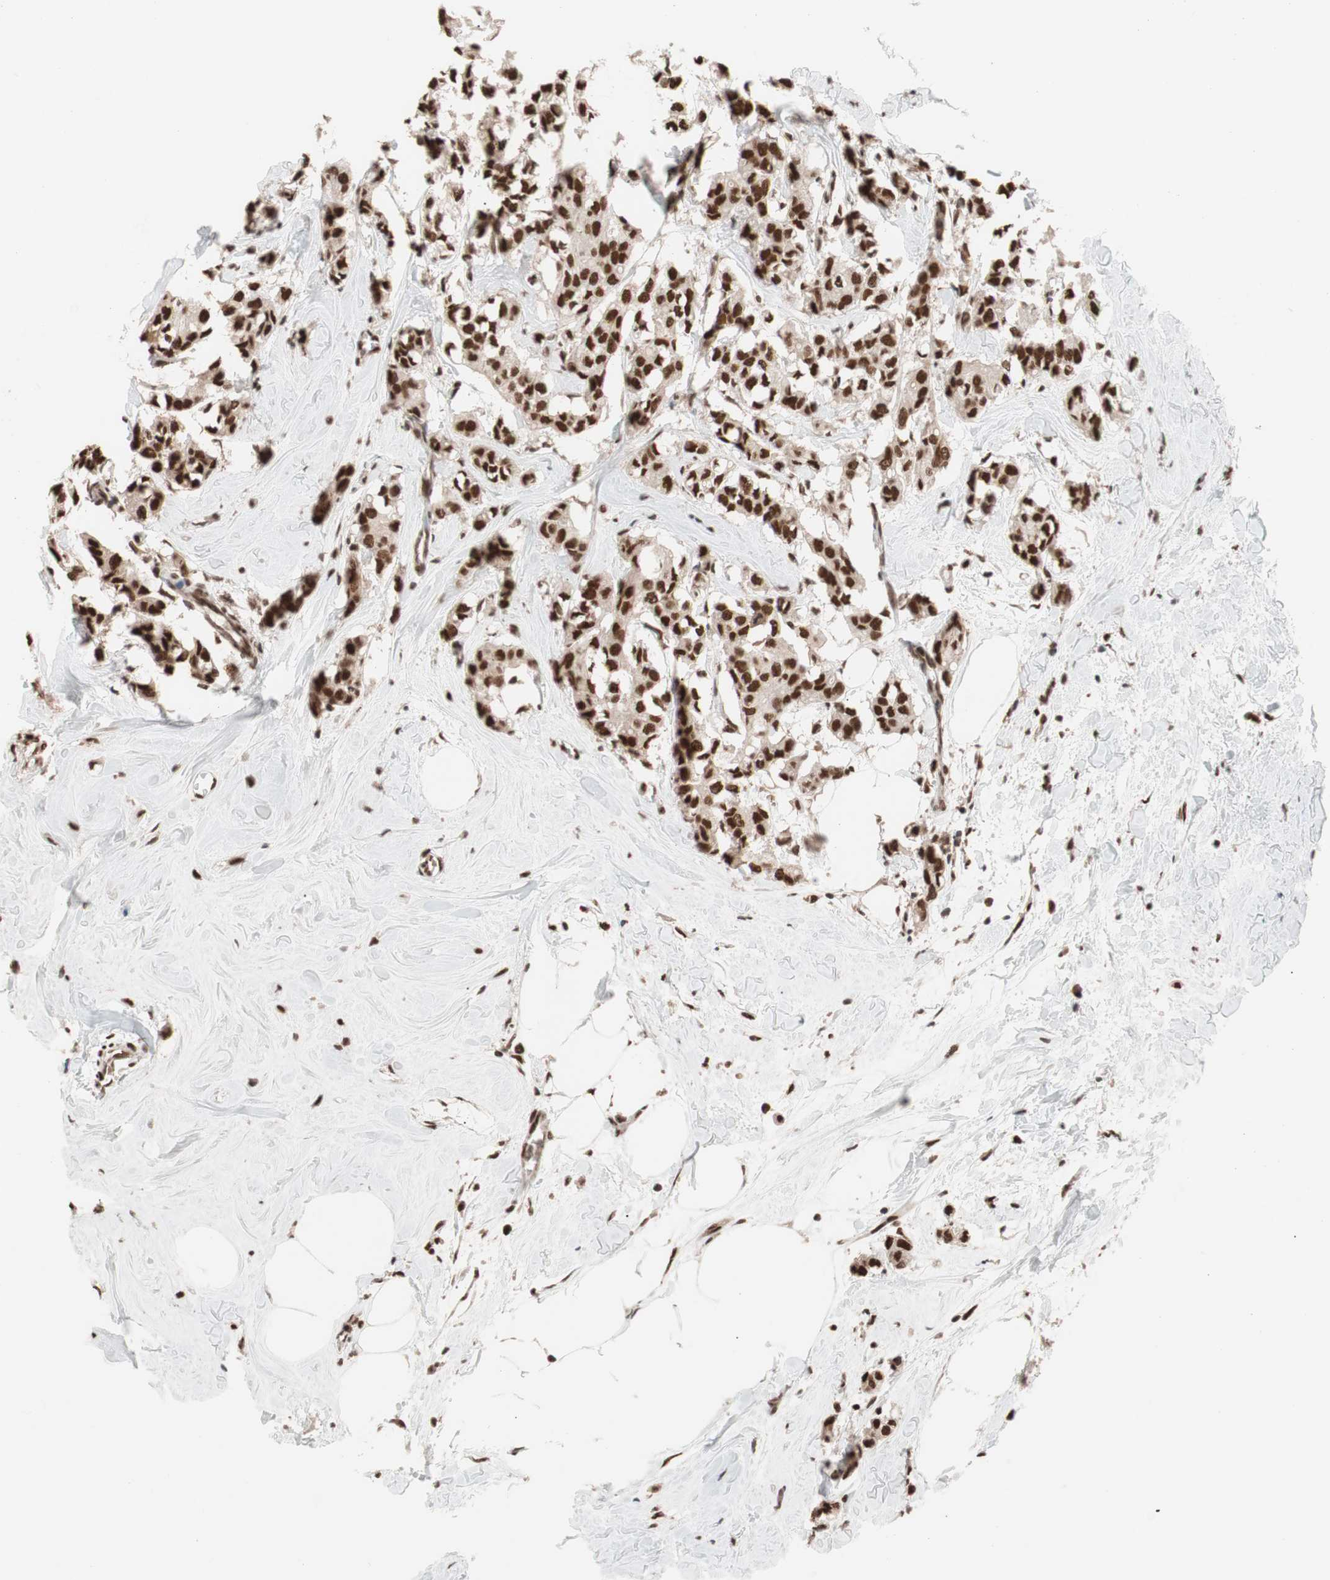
{"staining": {"intensity": "strong", "quantity": ">75%", "location": "nuclear"}, "tissue": "breast cancer", "cell_type": "Tumor cells", "image_type": "cancer", "snomed": [{"axis": "morphology", "description": "Duct carcinoma"}, {"axis": "topography", "description": "Breast"}], "caption": "Immunohistochemistry (IHC) staining of breast cancer (invasive ductal carcinoma), which reveals high levels of strong nuclear staining in about >75% of tumor cells indicating strong nuclear protein expression. The staining was performed using DAB (3,3'-diaminobenzidine) (brown) for protein detection and nuclei were counterstained in hematoxylin (blue).", "gene": "CHAMP1", "patient": {"sex": "female", "age": 84}}